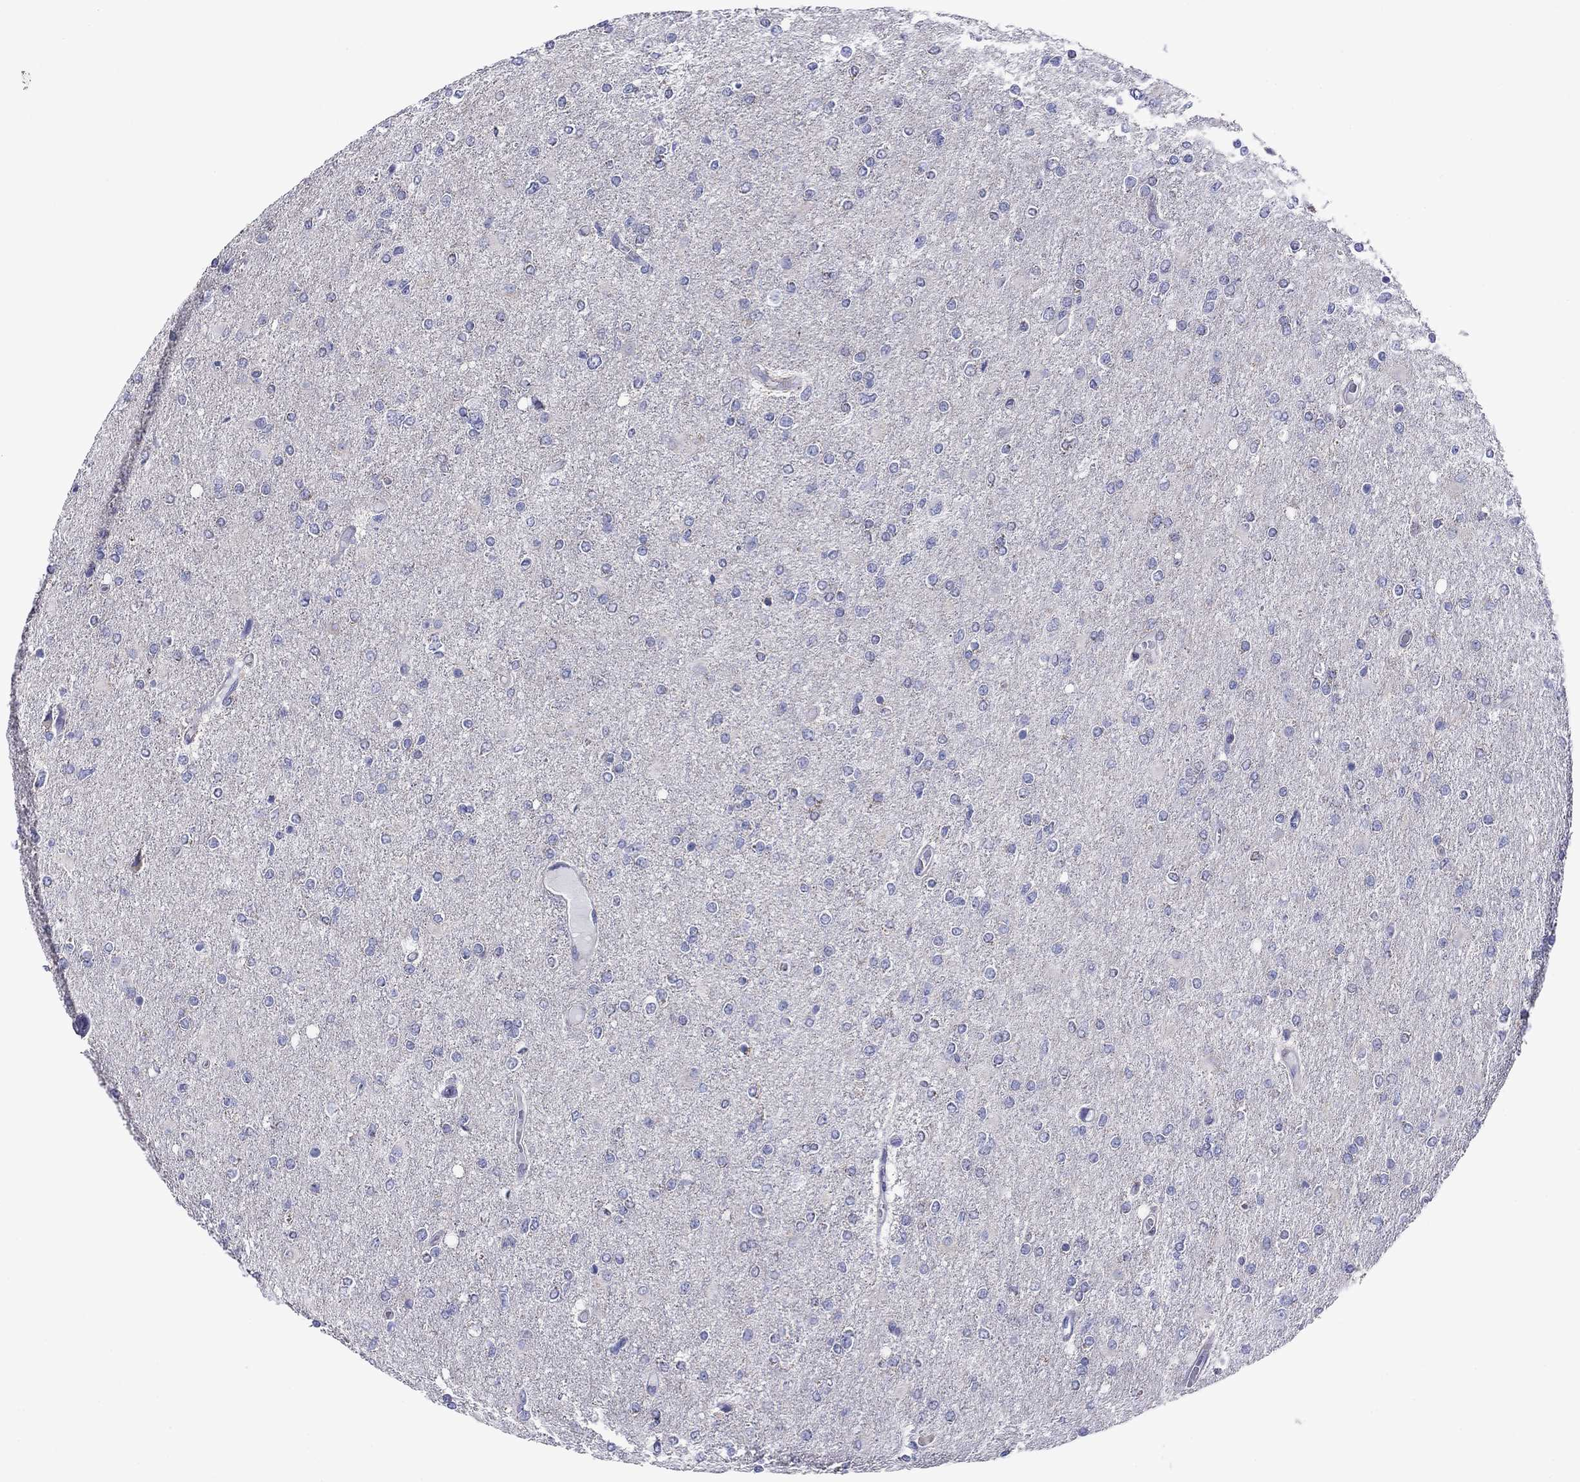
{"staining": {"intensity": "negative", "quantity": "none", "location": "none"}, "tissue": "glioma", "cell_type": "Tumor cells", "image_type": "cancer", "snomed": [{"axis": "morphology", "description": "Glioma, malignant, High grade"}, {"axis": "topography", "description": "Cerebral cortex"}], "caption": "This is an IHC photomicrograph of human malignant glioma (high-grade). There is no positivity in tumor cells.", "gene": "ACADSB", "patient": {"sex": "male", "age": 70}}